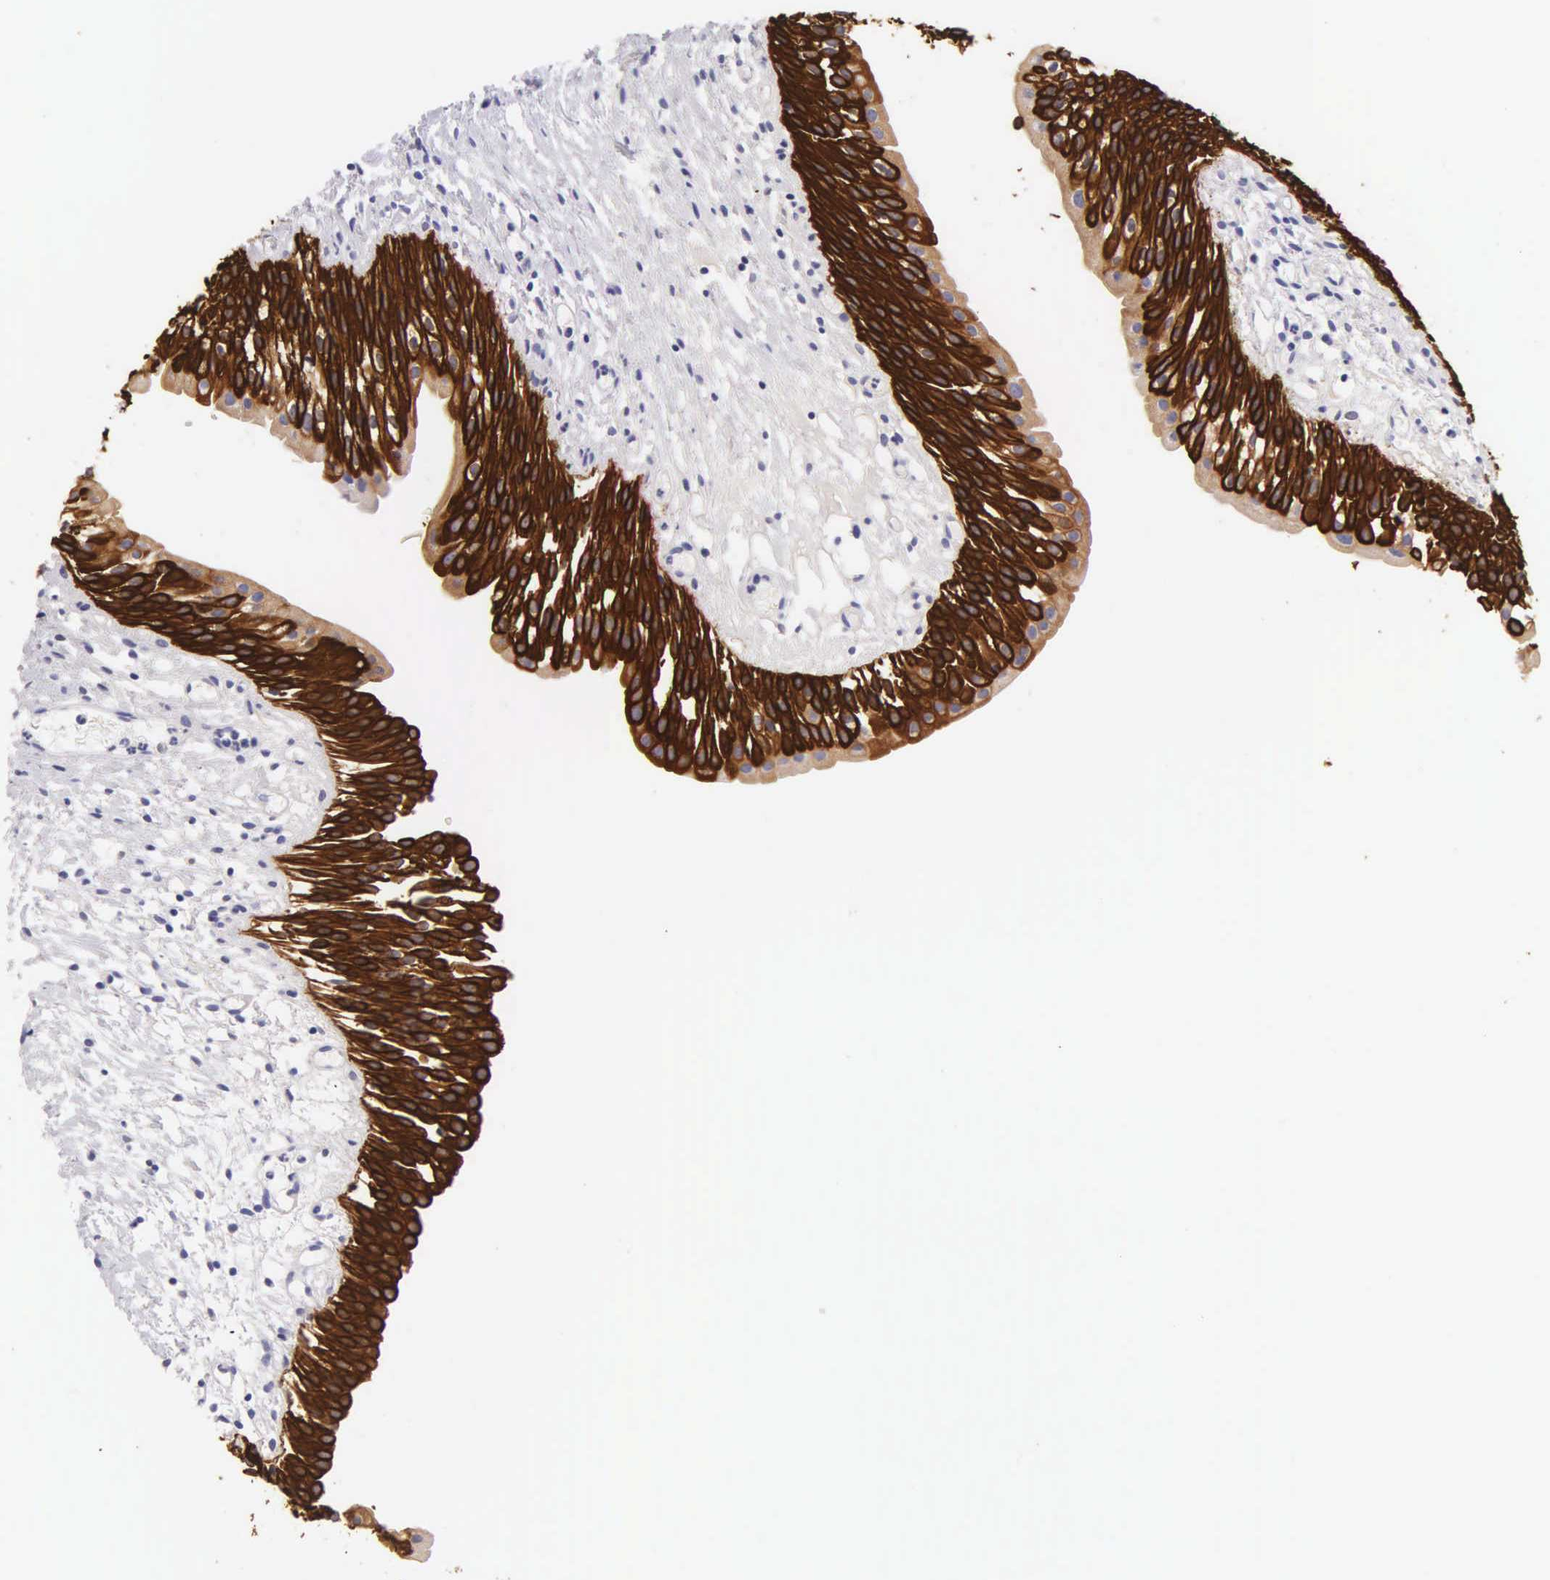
{"staining": {"intensity": "strong", "quantity": ">75%", "location": "cytoplasmic/membranous"}, "tissue": "urinary bladder", "cell_type": "Urothelial cells", "image_type": "normal", "snomed": [{"axis": "morphology", "description": "Normal tissue, NOS"}, {"axis": "topography", "description": "Urinary bladder"}], "caption": "Protein expression analysis of benign human urinary bladder reveals strong cytoplasmic/membranous staining in approximately >75% of urothelial cells. The protein is stained brown, and the nuclei are stained in blue (DAB IHC with brightfield microscopy, high magnification).", "gene": "KRT17", "patient": {"sex": "male", "age": 48}}